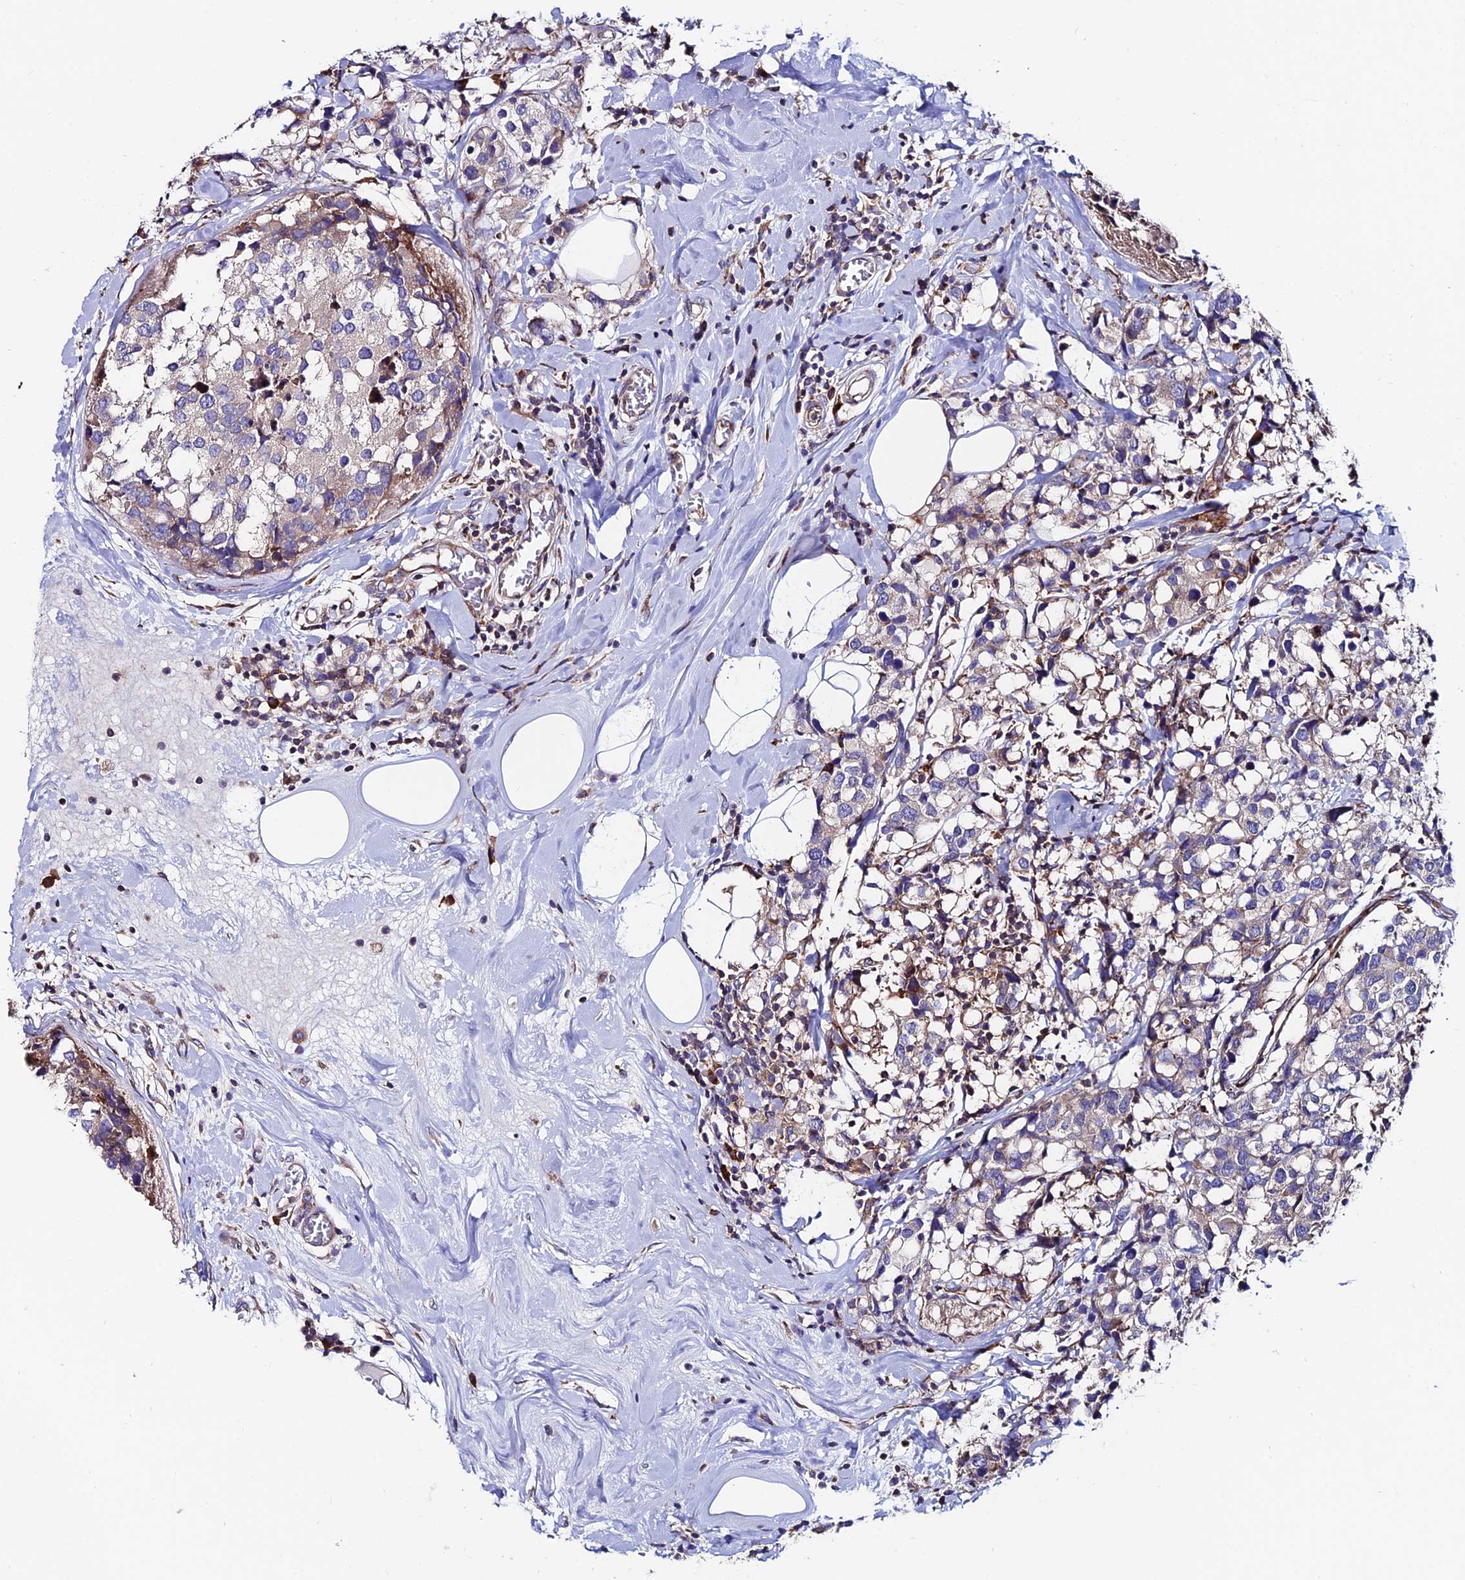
{"staining": {"intensity": "weak", "quantity": "<25%", "location": "cytoplasmic/membranous"}, "tissue": "breast cancer", "cell_type": "Tumor cells", "image_type": "cancer", "snomed": [{"axis": "morphology", "description": "Lobular carcinoma"}, {"axis": "topography", "description": "Breast"}], "caption": "This is an immunohistochemistry (IHC) histopathology image of breast cancer (lobular carcinoma). There is no staining in tumor cells.", "gene": "EIF3K", "patient": {"sex": "female", "age": 59}}